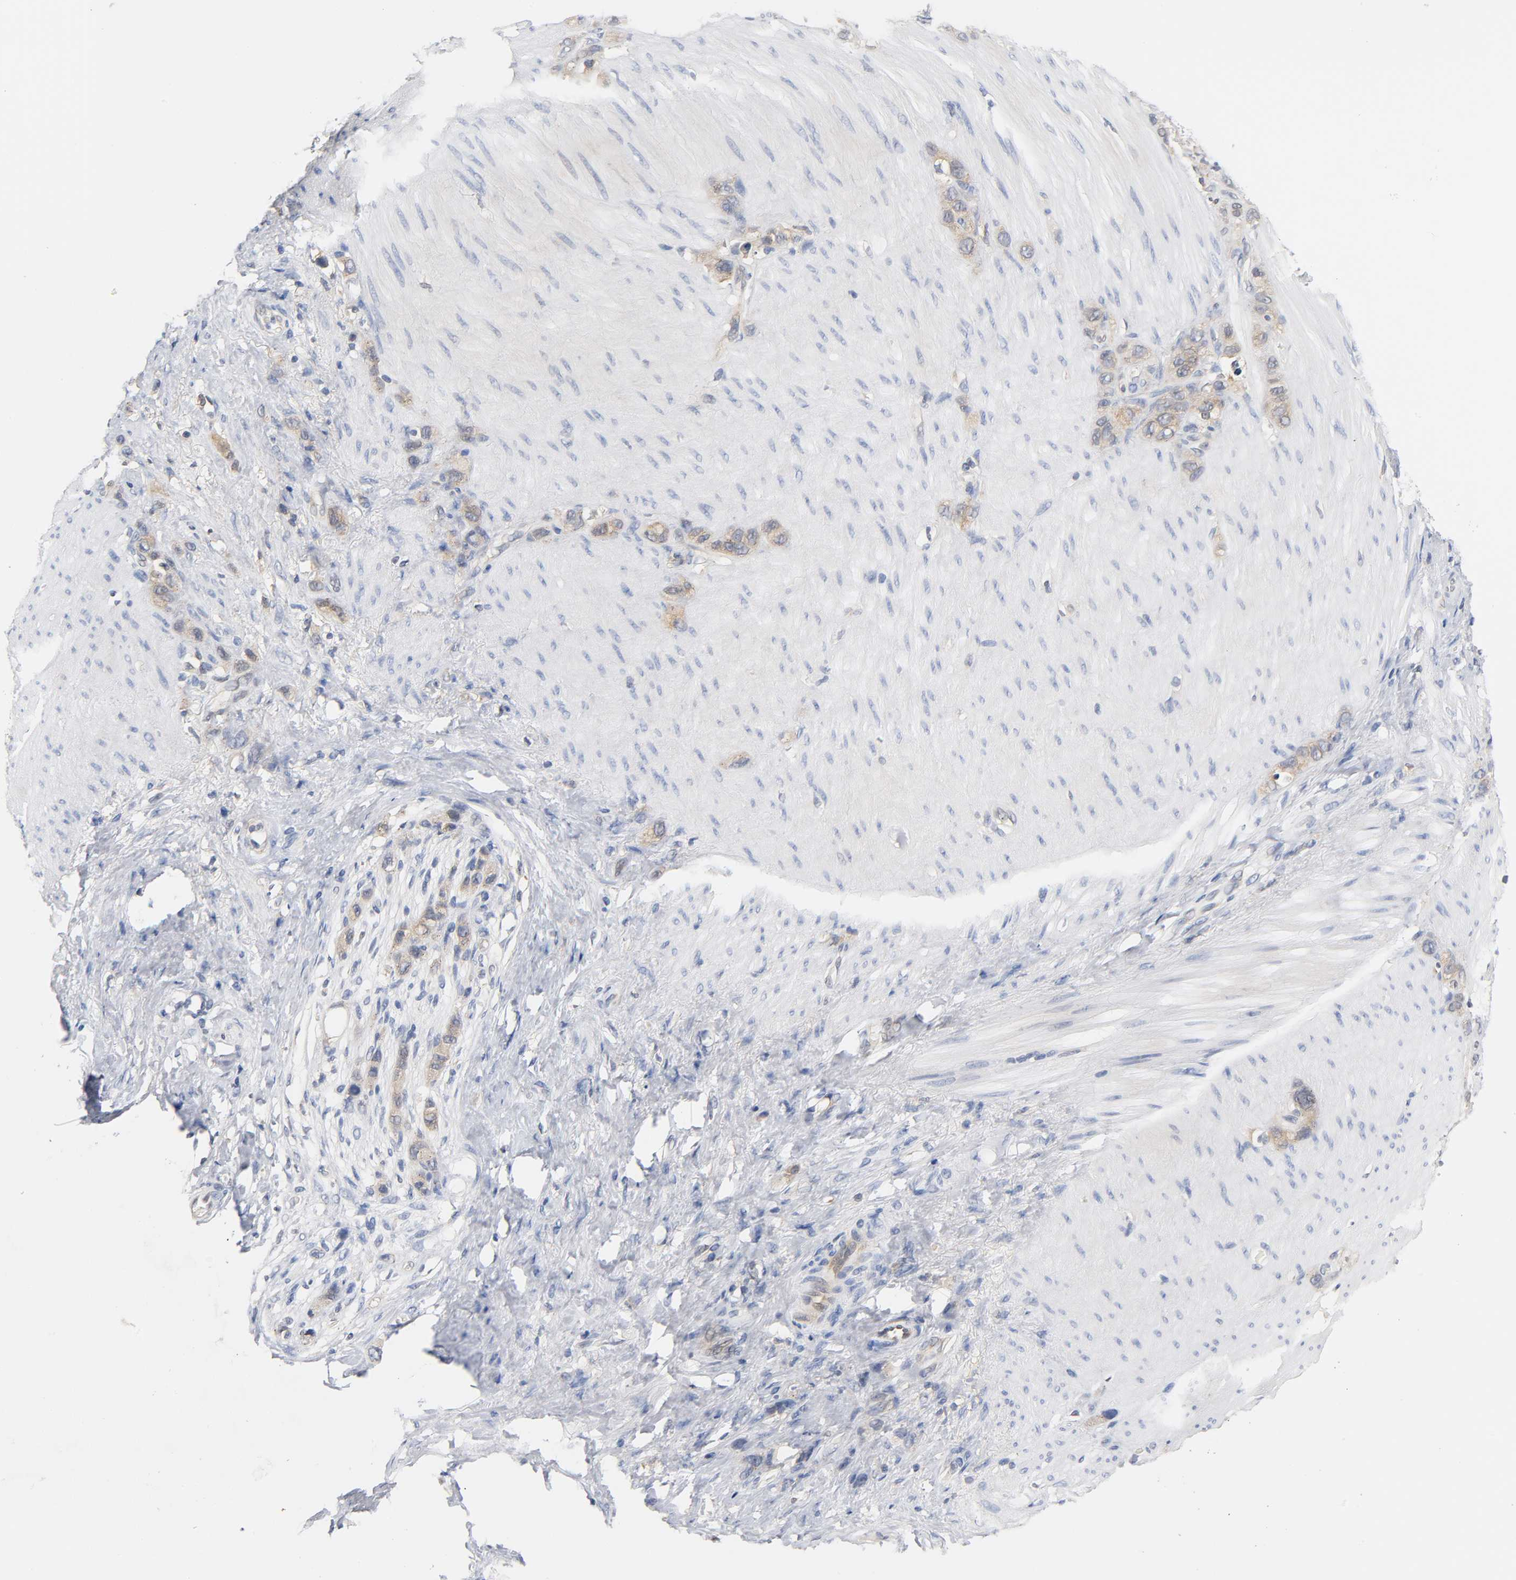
{"staining": {"intensity": "weak", "quantity": ">75%", "location": "cytoplasmic/membranous"}, "tissue": "stomach cancer", "cell_type": "Tumor cells", "image_type": "cancer", "snomed": [{"axis": "morphology", "description": "Normal tissue, NOS"}, {"axis": "morphology", "description": "Adenocarcinoma, NOS"}, {"axis": "morphology", "description": "Adenocarcinoma, High grade"}, {"axis": "topography", "description": "Stomach, upper"}, {"axis": "topography", "description": "Stomach"}], "caption": "Protein staining by immunohistochemistry displays weak cytoplasmic/membranous staining in approximately >75% of tumor cells in adenocarcinoma (stomach). The staining was performed using DAB (3,3'-diaminobenzidine), with brown indicating positive protein expression. Nuclei are stained blue with hematoxylin.", "gene": "FYN", "patient": {"sex": "female", "age": 65}}